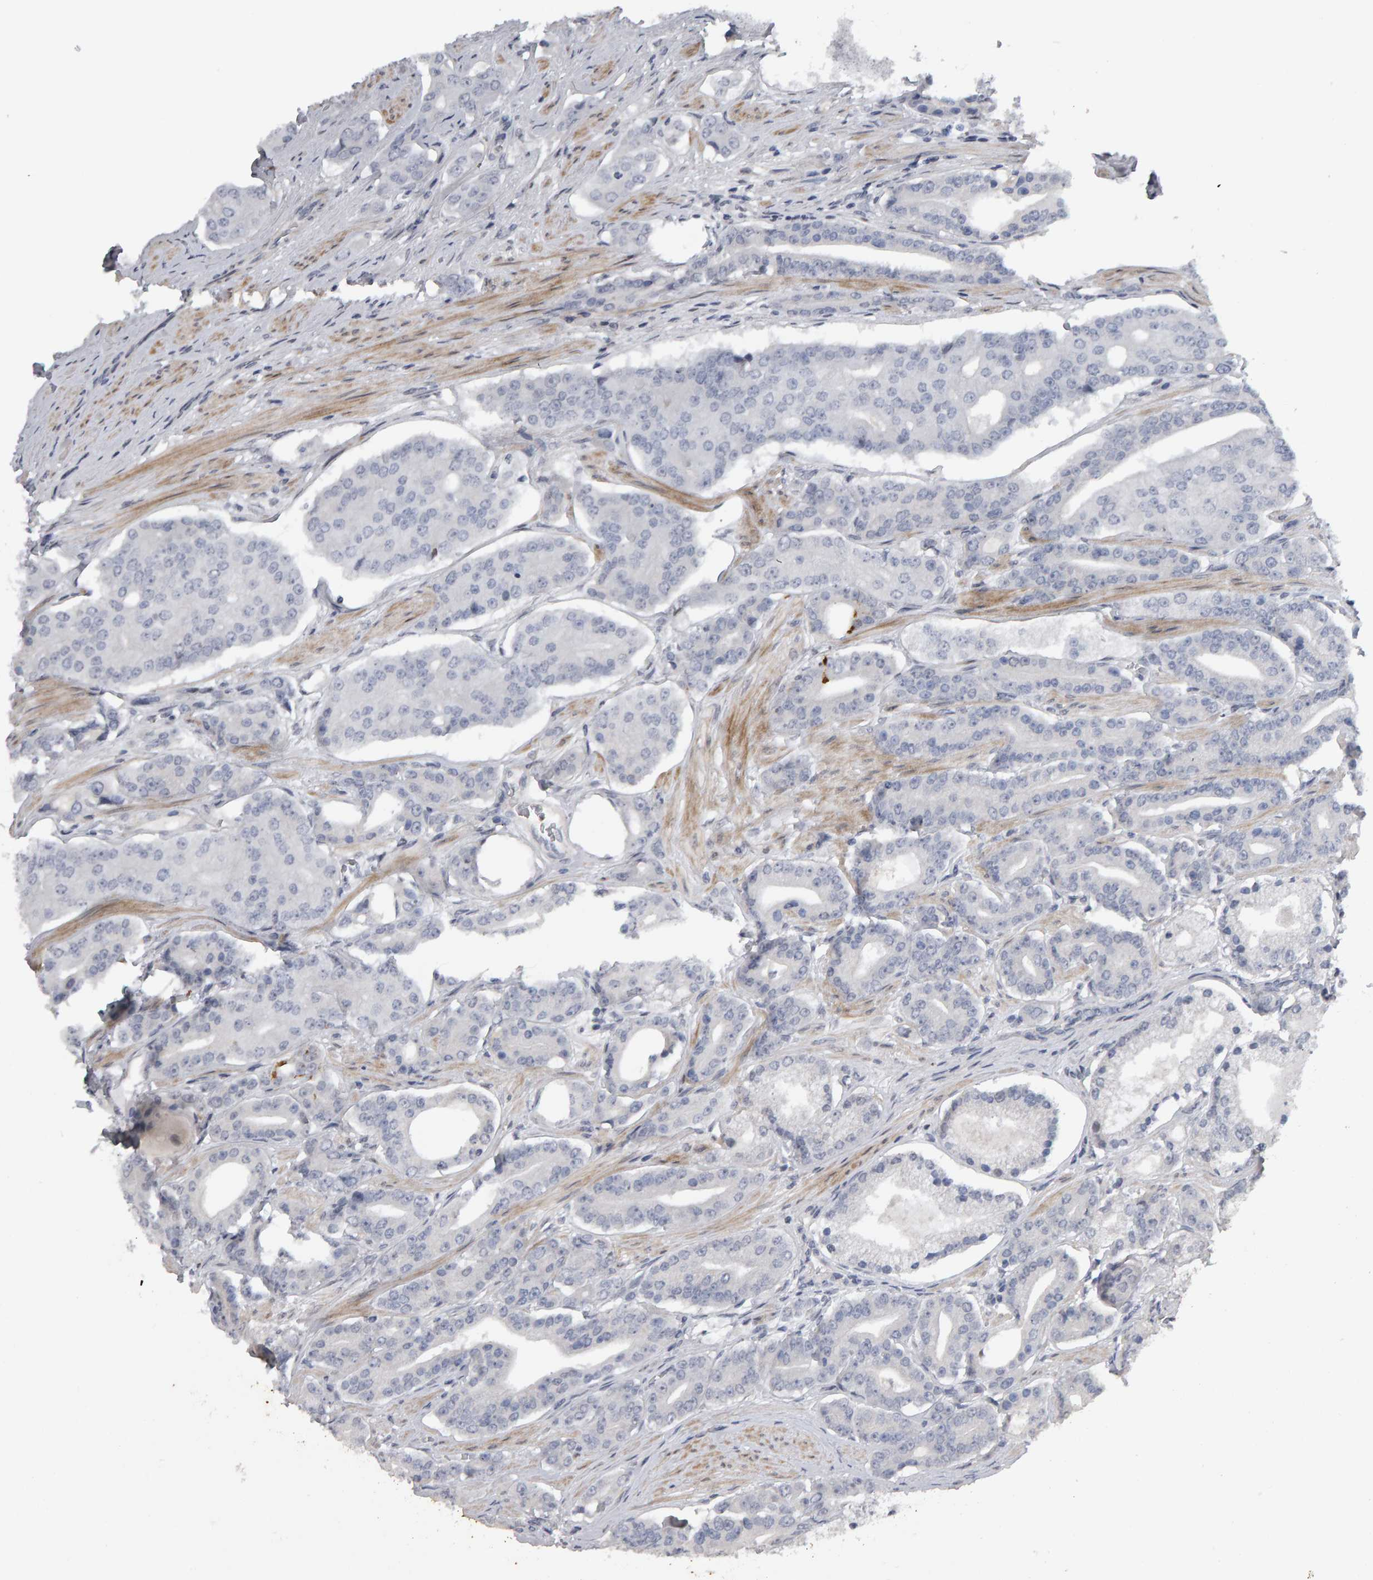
{"staining": {"intensity": "negative", "quantity": "none", "location": "none"}, "tissue": "prostate cancer", "cell_type": "Tumor cells", "image_type": "cancer", "snomed": [{"axis": "morphology", "description": "Adenocarcinoma, High grade"}, {"axis": "topography", "description": "Prostate"}], "caption": "A high-resolution image shows IHC staining of prostate cancer (high-grade adenocarcinoma), which exhibits no significant expression in tumor cells.", "gene": "IPO8", "patient": {"sex": "male", "age": 71}}